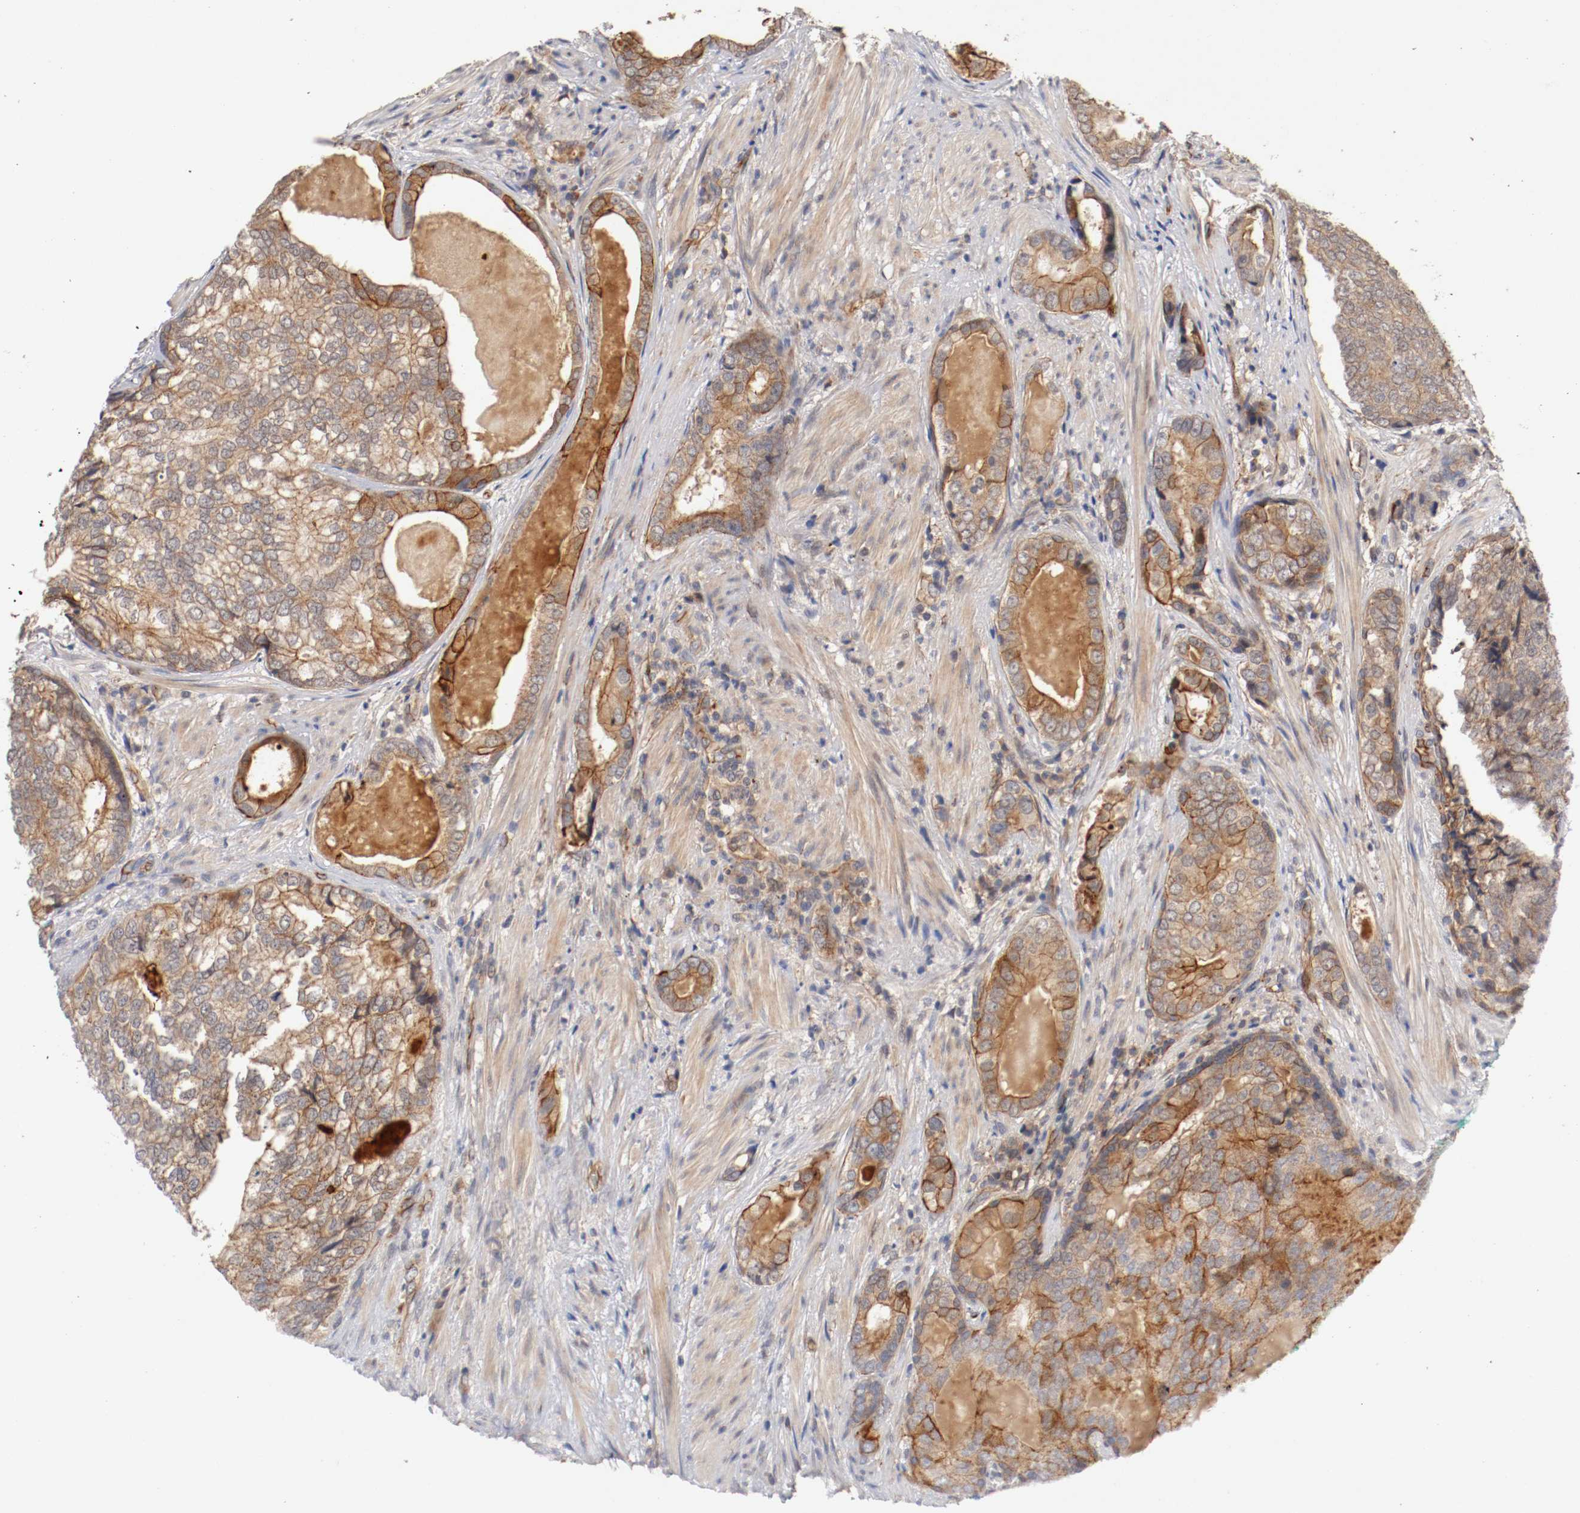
{"staining": {"intensity": "strong", "quantity": "25%-75%", "location": "cytoplasmic/membranous"}, "tissue": "prostate cancer", "cell_type": "Tumor cells", "image_type": "cancer", "snomed": [{"axis": "morphology", "description": "Adenocarcinoma, High grade"}, {"axis": "topography", "description": "Prostate"}], "caption": "Prostate cancer (high-grade adenocarcinoma) stained with a brown dye demonstrates strong cytoplasmic/membranous positive expression in about 25%-75% of tumor cells.", "gene": "TYK2", "patient": {"sex": "male", "age": 66}}